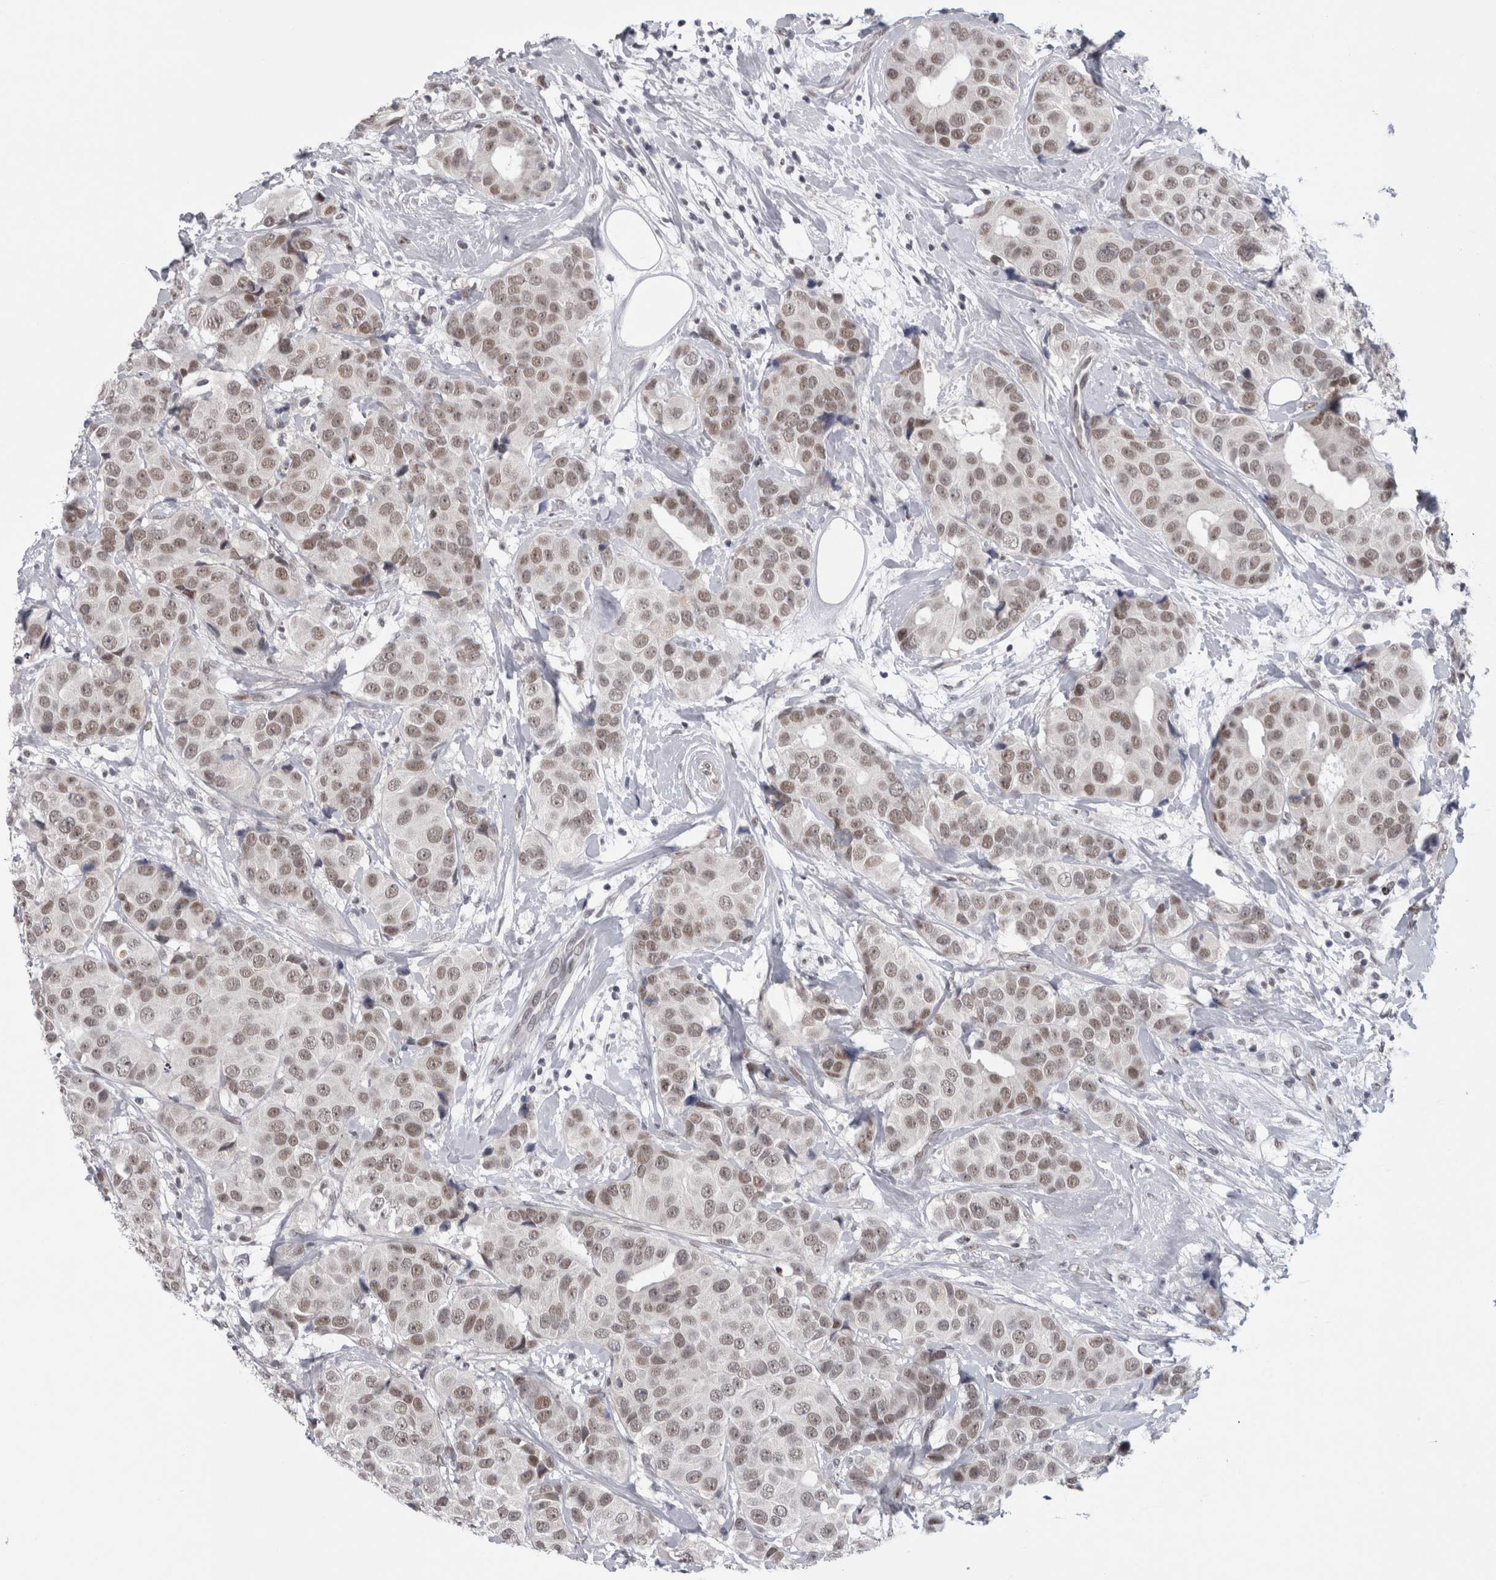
{"staining": {"intensity": "moderate", "quantity": ">75%", "location": "nuclear"}, "tissue": "breast cancer", "cell_type": "Tumor cells", "image_type": "cancer", "snomed": [{"axis": "morphology", "description": "Normal tissue, NOS"}, {"axis": "morphology", "description": "Duct carcinoma"}, {"axis": "topography", "description": "Breast"}], "caption": "An IHC histopathology image of tumor tissue is shown. Protein staining in brown labels moderate nuclear positivity in breast cancer (intraductal carcinoma) within tumor cells. (Brightfield microscopy of DAB IHC at high magnification).", "gene": "PSMB2", "patient": {"sex": "female", "age": 39}}